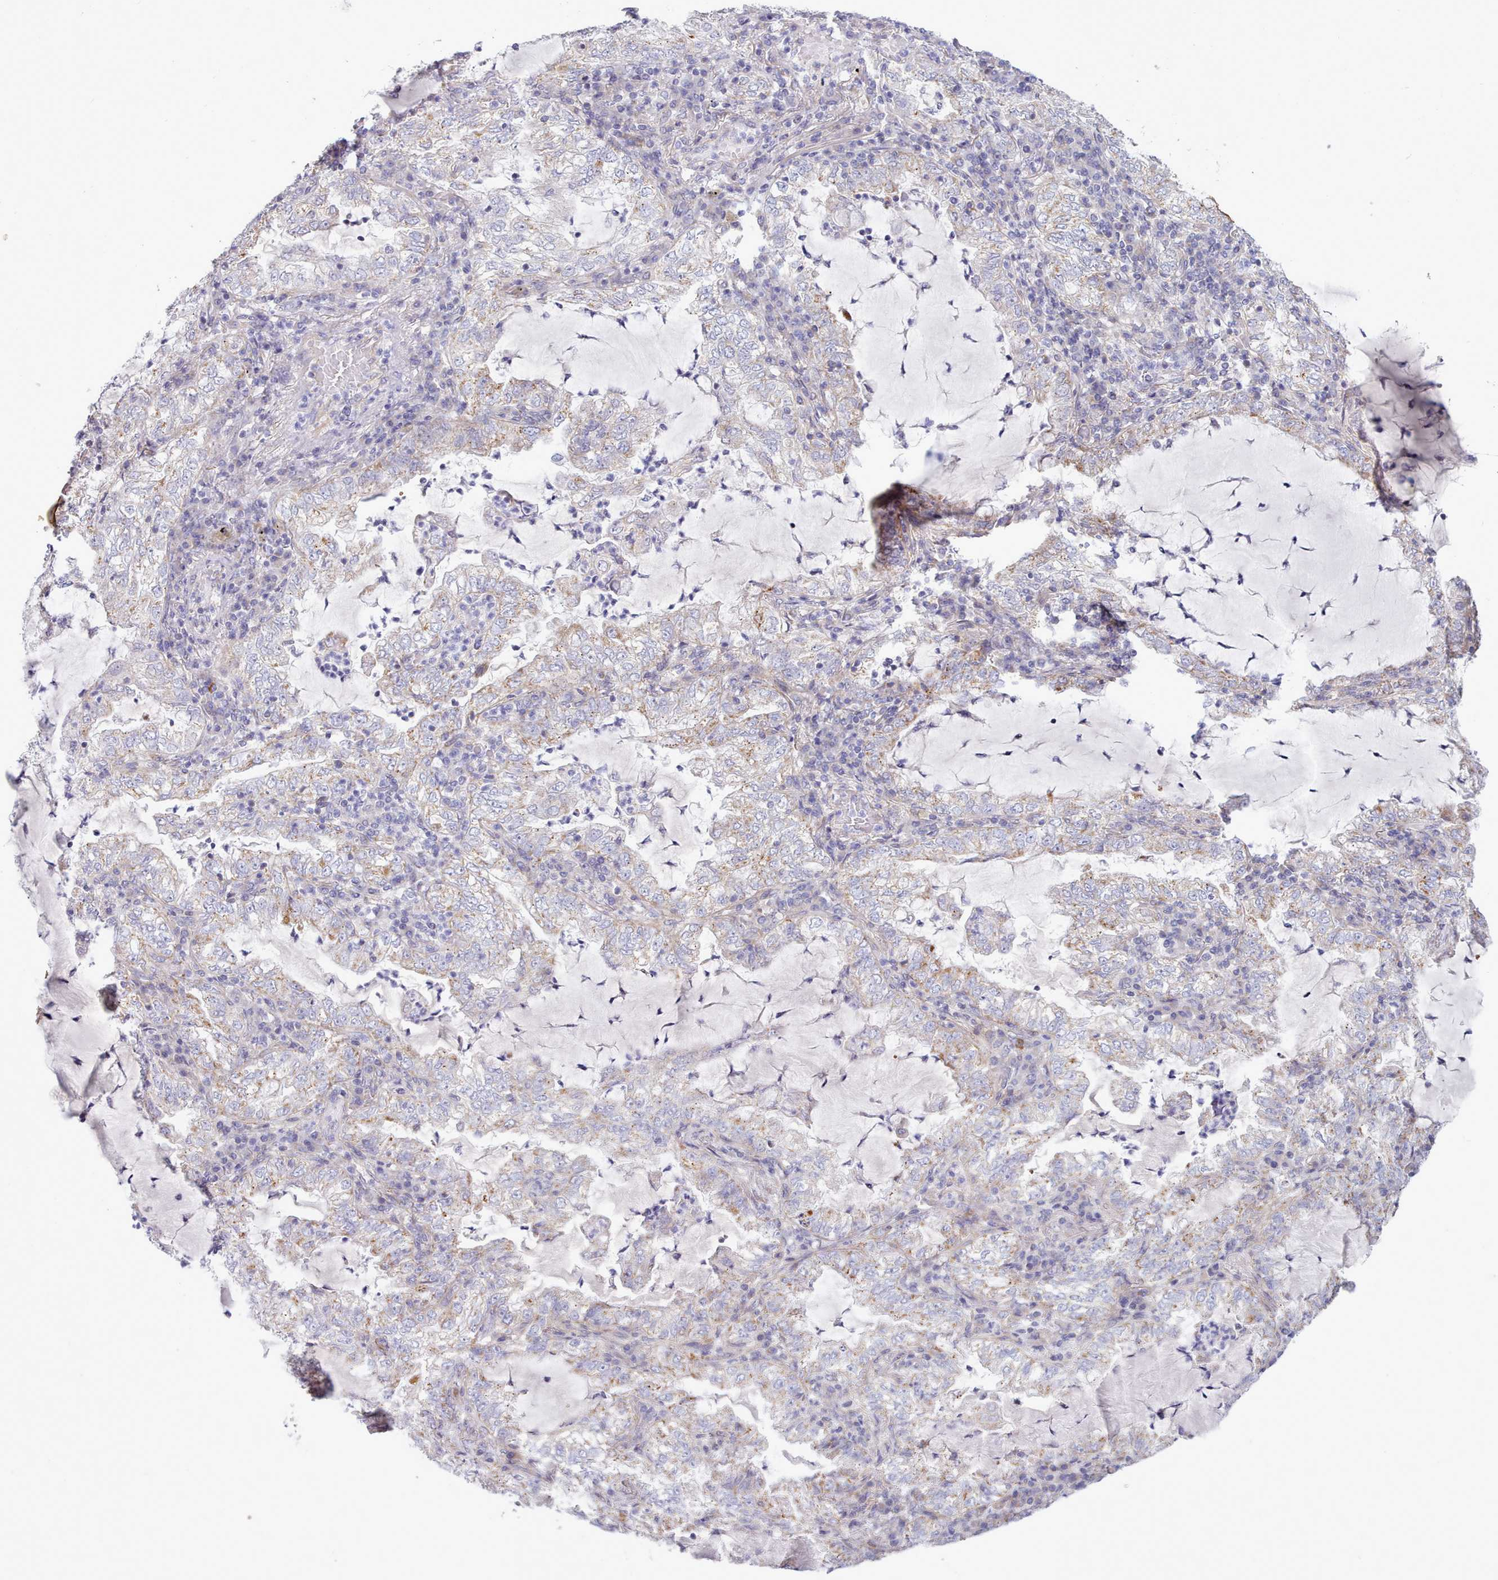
{"staining": {"intensity": "weak", "quantity": "25%-75%", "location": "cytoplasmic/membranous"}, "tissue": "lung cancer", "cell_type": "Tumor cells", "image_type": "cancer", "snomed": [{"axis": "morphology", "description": "Adenocarcinoma, NOS"}, {"axis": "topography", "description": "Lung"}], "caption": "A micrograph showing weak cytoplasmic/membranous staining in about 25%-75% of tumor cells in lung adenocarcinoma, as visualized by brown immunohistochemical staining.", "gene": "MRPL21", "patient": {"sex": "female", "age": 73}}